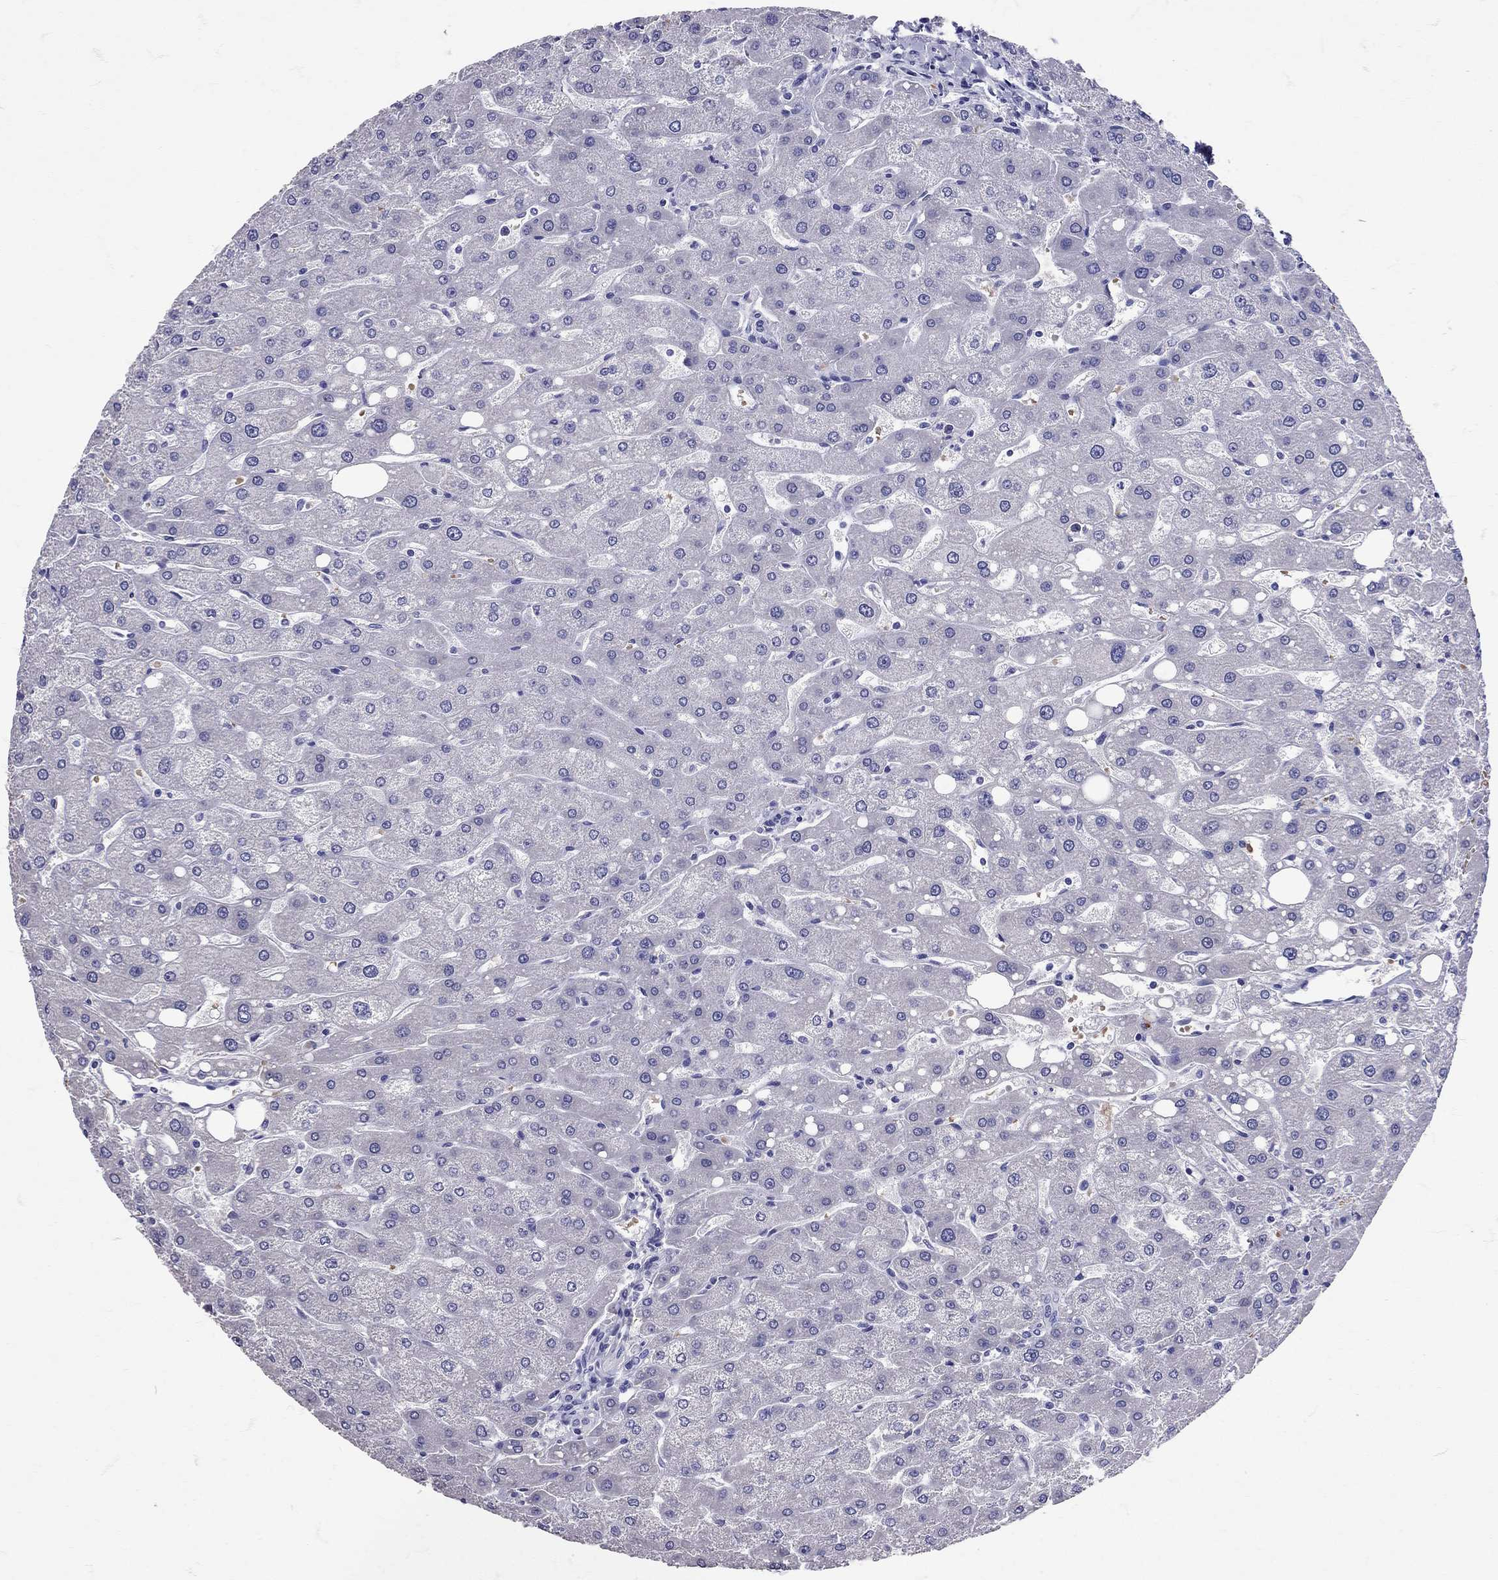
{"staining": {"intensity": "negative", "quantity": "none", "location": "none"}, "tissue": "liver", "cell_type": "Cholangiocytes", "image_type": "normal", "snomed": [{"axis": "morphology", "description": "Normal tissue, NOS"}, {"axis": "topography", "description": "Liver"}], "caption": "This is a histopathology image of immunohistochemistry staining of normal liver, which shows no staining in cholangiocytes. Nuclei are stained in blue.", "gene": "TBR1", "patient": {"sex": "male", "age": 67}}